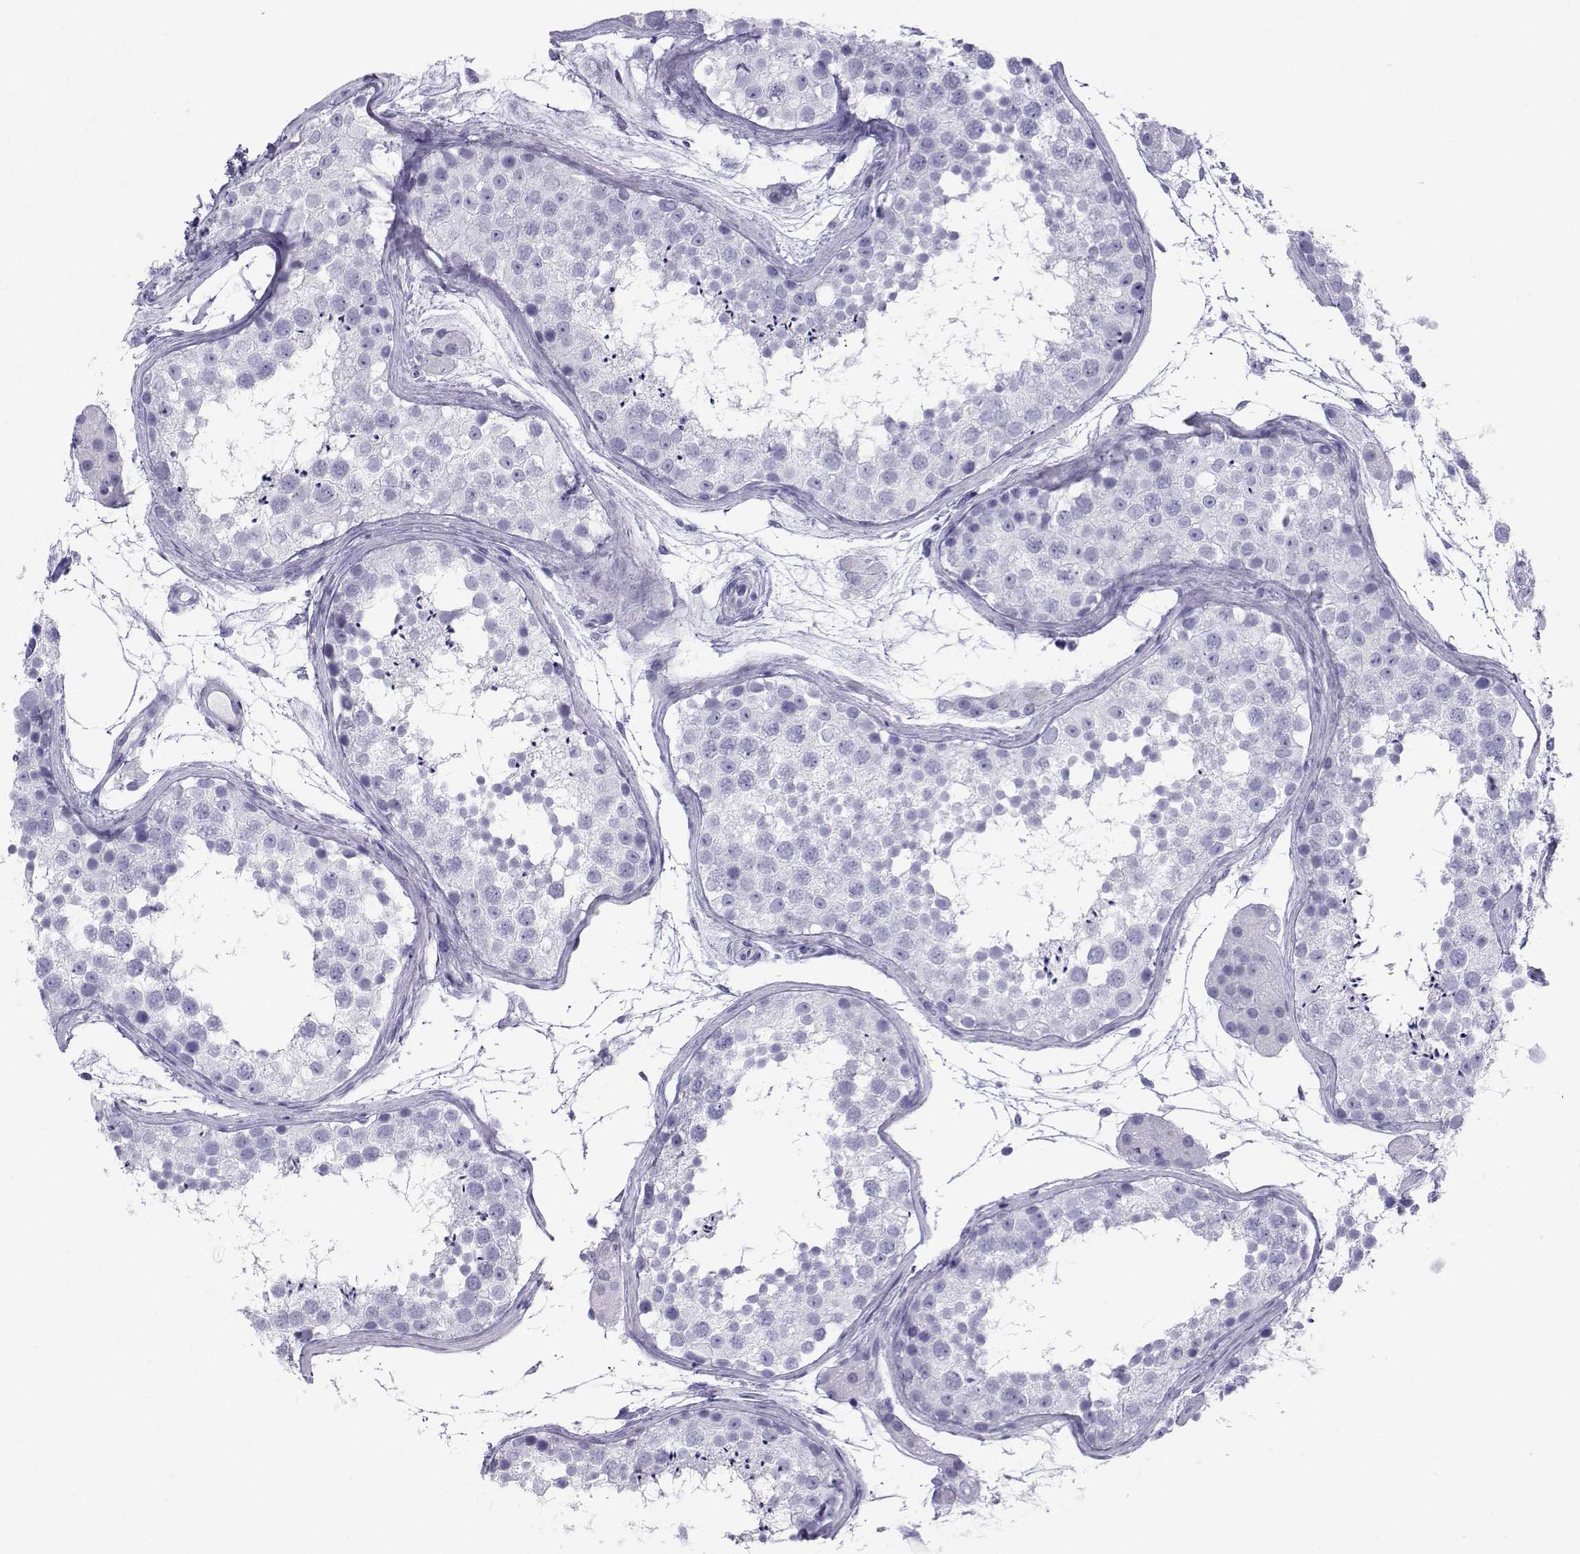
{"staining": {"intensity": "negative", "quantity": "none", "location": "none"}, "tissue": "testis", "cell_type": "Cells in seminiferous ducts", "image_type": "normal", "snomed": [{"axis": "morphology", "description": "Normal tissue, NOS"}, {"axis": "topography", "description": "Testis"}], "caption": "This is an immunohistochemistry micrograph of normal testis. There is no positivity in cells in seminiferous ducts.", "gene": "LORICRIN", "patient": {"sex": "male", "age": 41}}